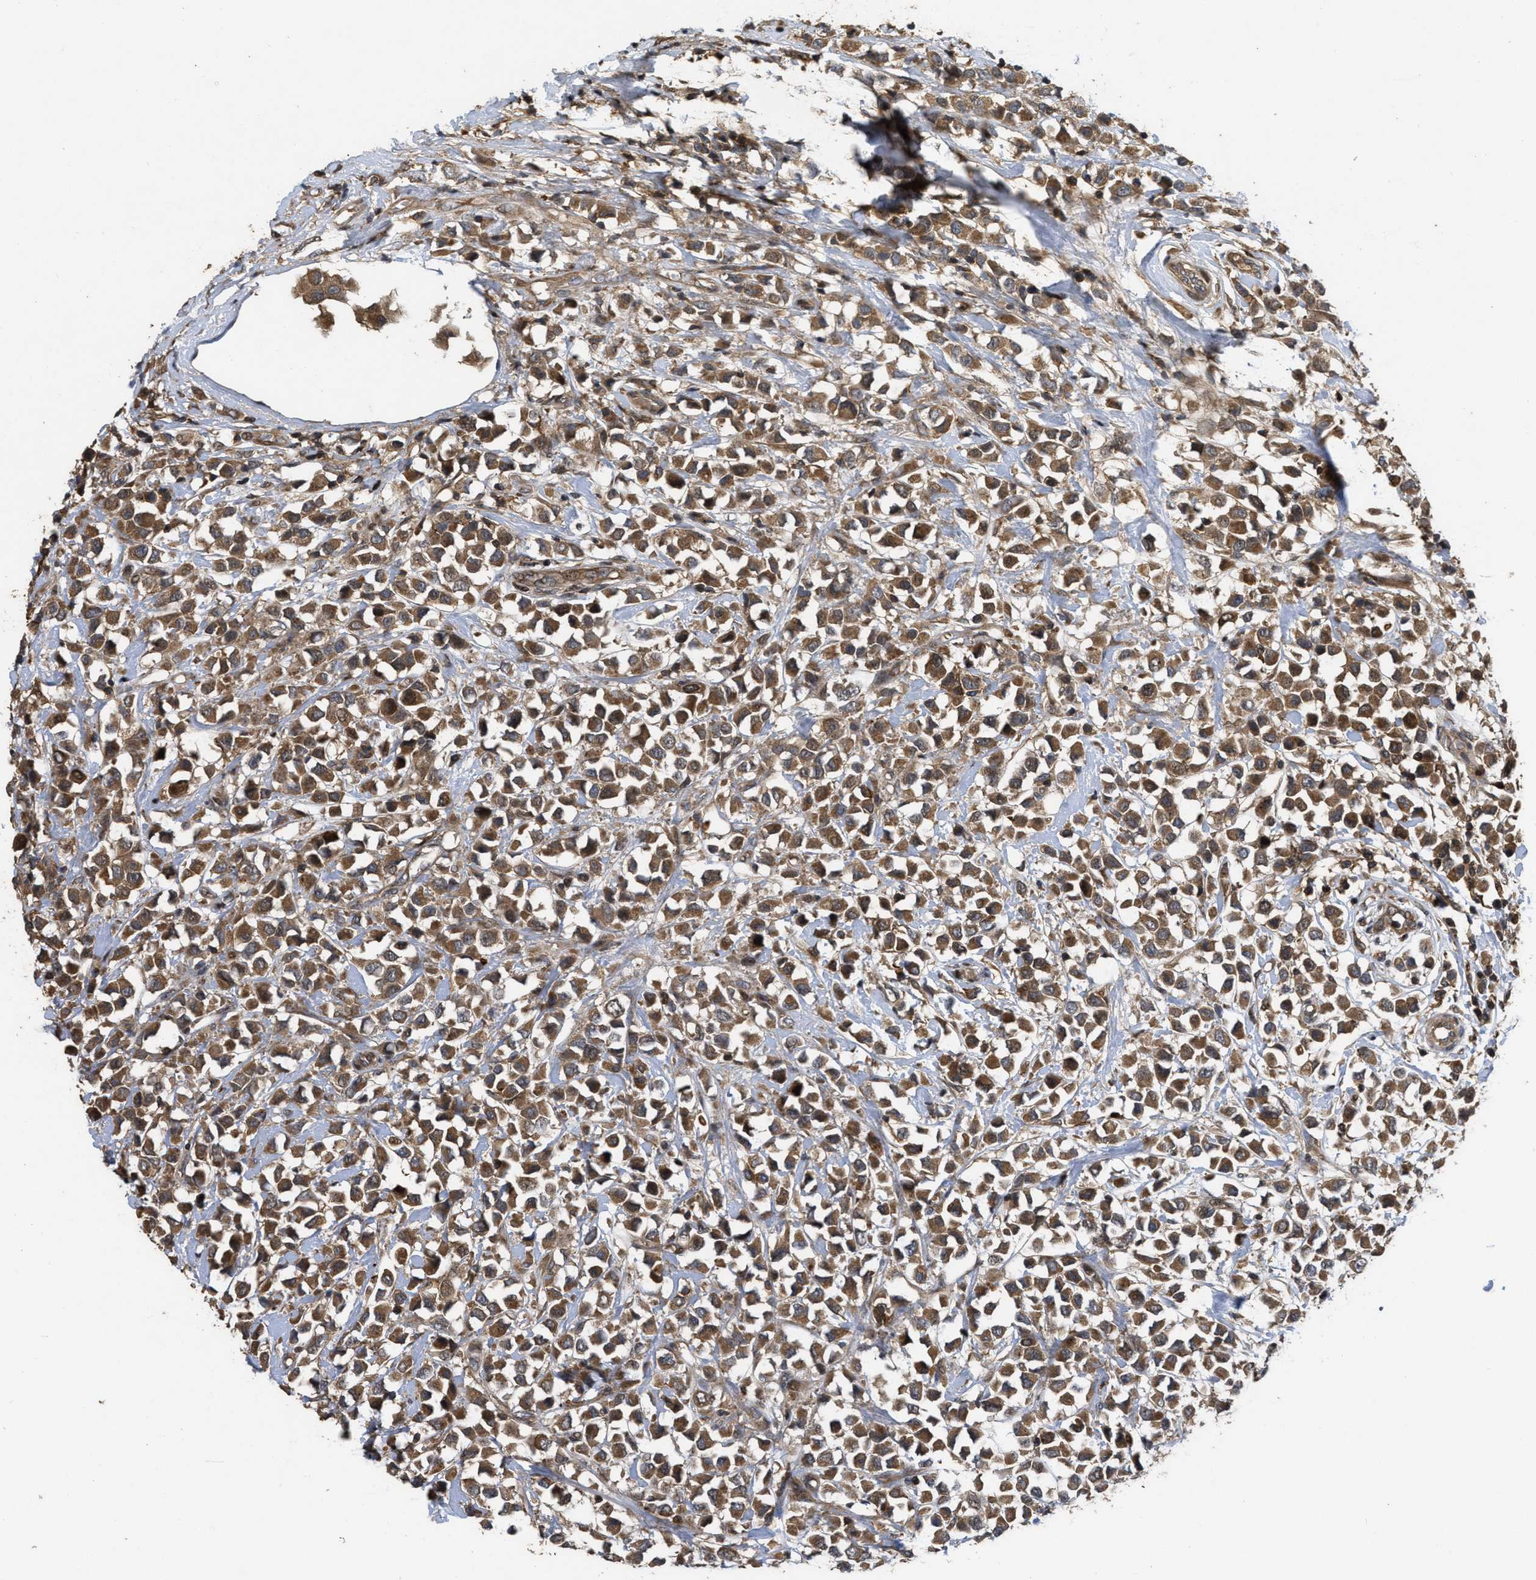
{"staining": {"intensity": "moderate", "quantity": ">75%", "location": "cytoplasmic/membranous,nuclear"}, "tissue": "breast cancer", "cell_type": "Tumor cells", "image_type": "cancer", "snomed": [{"axis": "morphology", "description": "Duct carcinoma"}, {"axis": "topography", "description": "Breast"}], "caption": "A histopathology image of human breast cancer stained for a protein exhibits moderate cytoplasmic/membranous and nuclear brown staining in tumor cells.", "gene": "CBR3", "patient": {"sex": "female", "age": 61}}